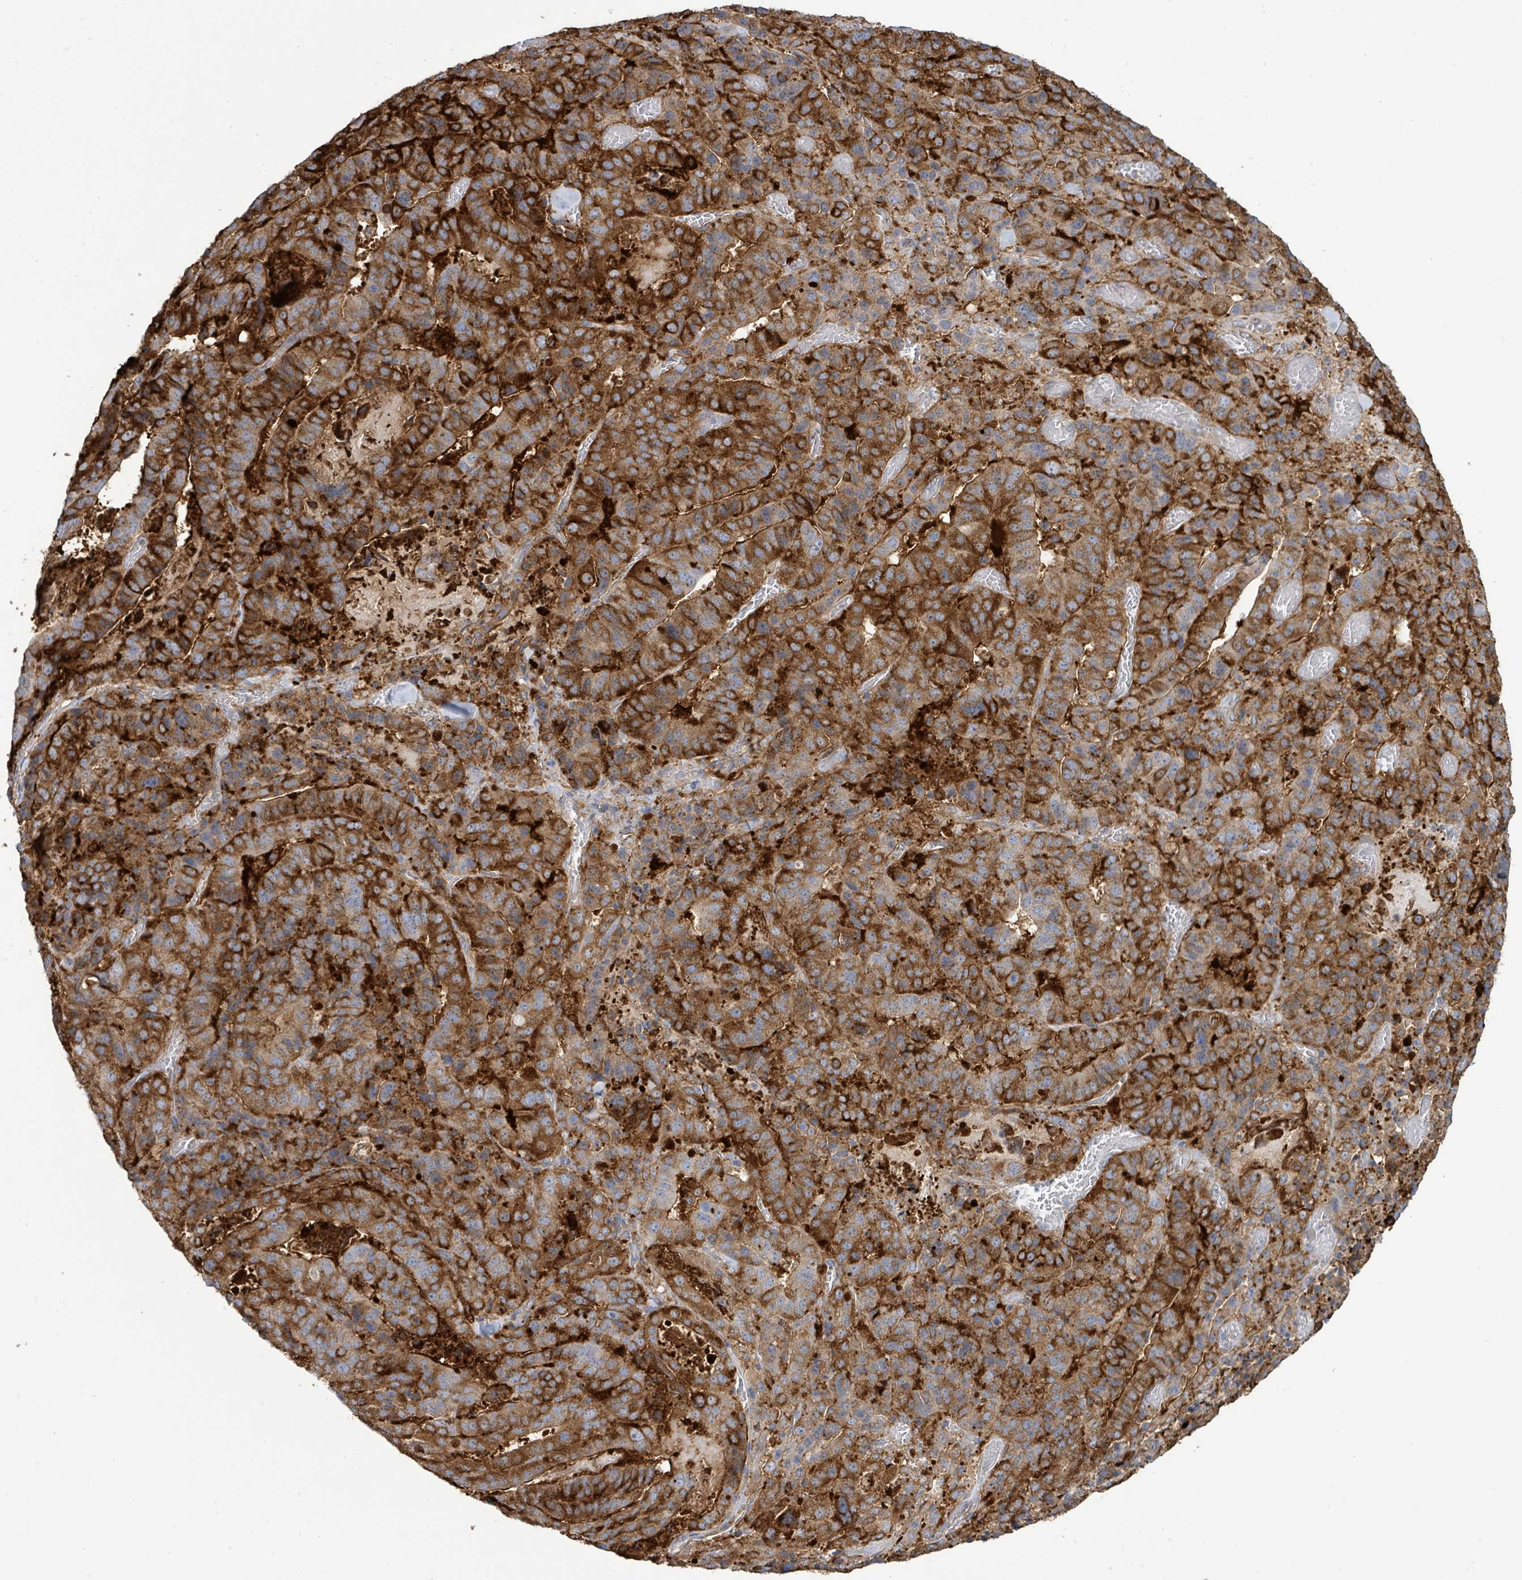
{"staining": {"intensity": "strong", "quantity": ">75%", "location": "cytoplasmic/membranous"}, "tissue": "stomach cancer", "cell_type": "Tumor cells", "image_type": "cancer", "snomed": [{"axis": "morphology", "description": "Adenocarcinoma, NOS"}, {"axis": "topography", "description": "Stomach"}], "caption": "Protein staining reveals strong cytoplasmic/membranous expression in approximately >75% of tumor cells in adenocarcinoma (stomach).", "gene": "EGFL7", "patient": {"sex": "male", "age": 48}}